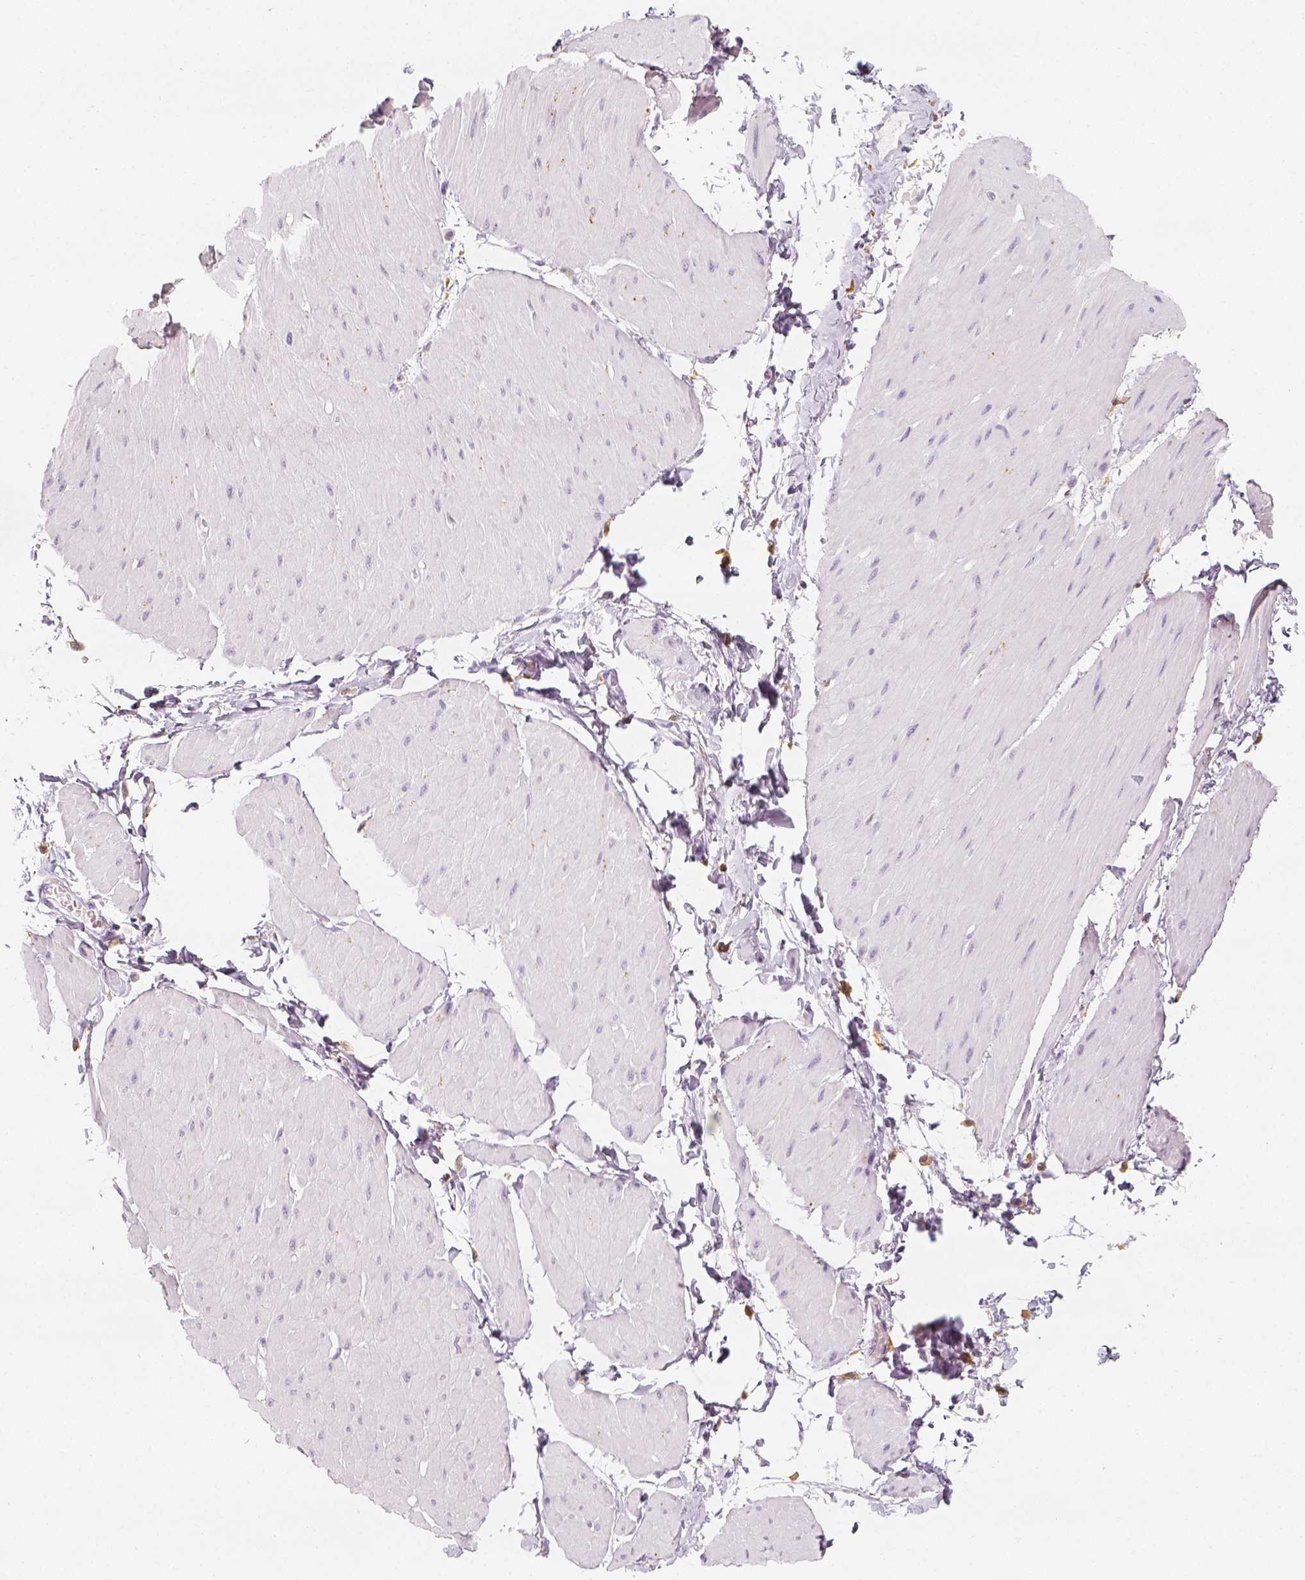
{"staining": {"intensity": "negative", "quantity": "none", "location": "none"}, "tissue": "adipose tissue", "cell_type": "Adipocytes", "image_type": "normal", "snomed": [{"axis": "morphology", "description": "Normal tissue, NOS"}, {"axis": "topography", "description": "Smooth muscle"}, {"axis": "topography", "description": "Peripheral nerve tissue"}], "caption": "This is an immunohistochemistry histopathology image of normal human adipose tissue. There is no staining in adipocytes.", "gene": "NECAB2", "patient": {"sex": "male", "age": 58}}